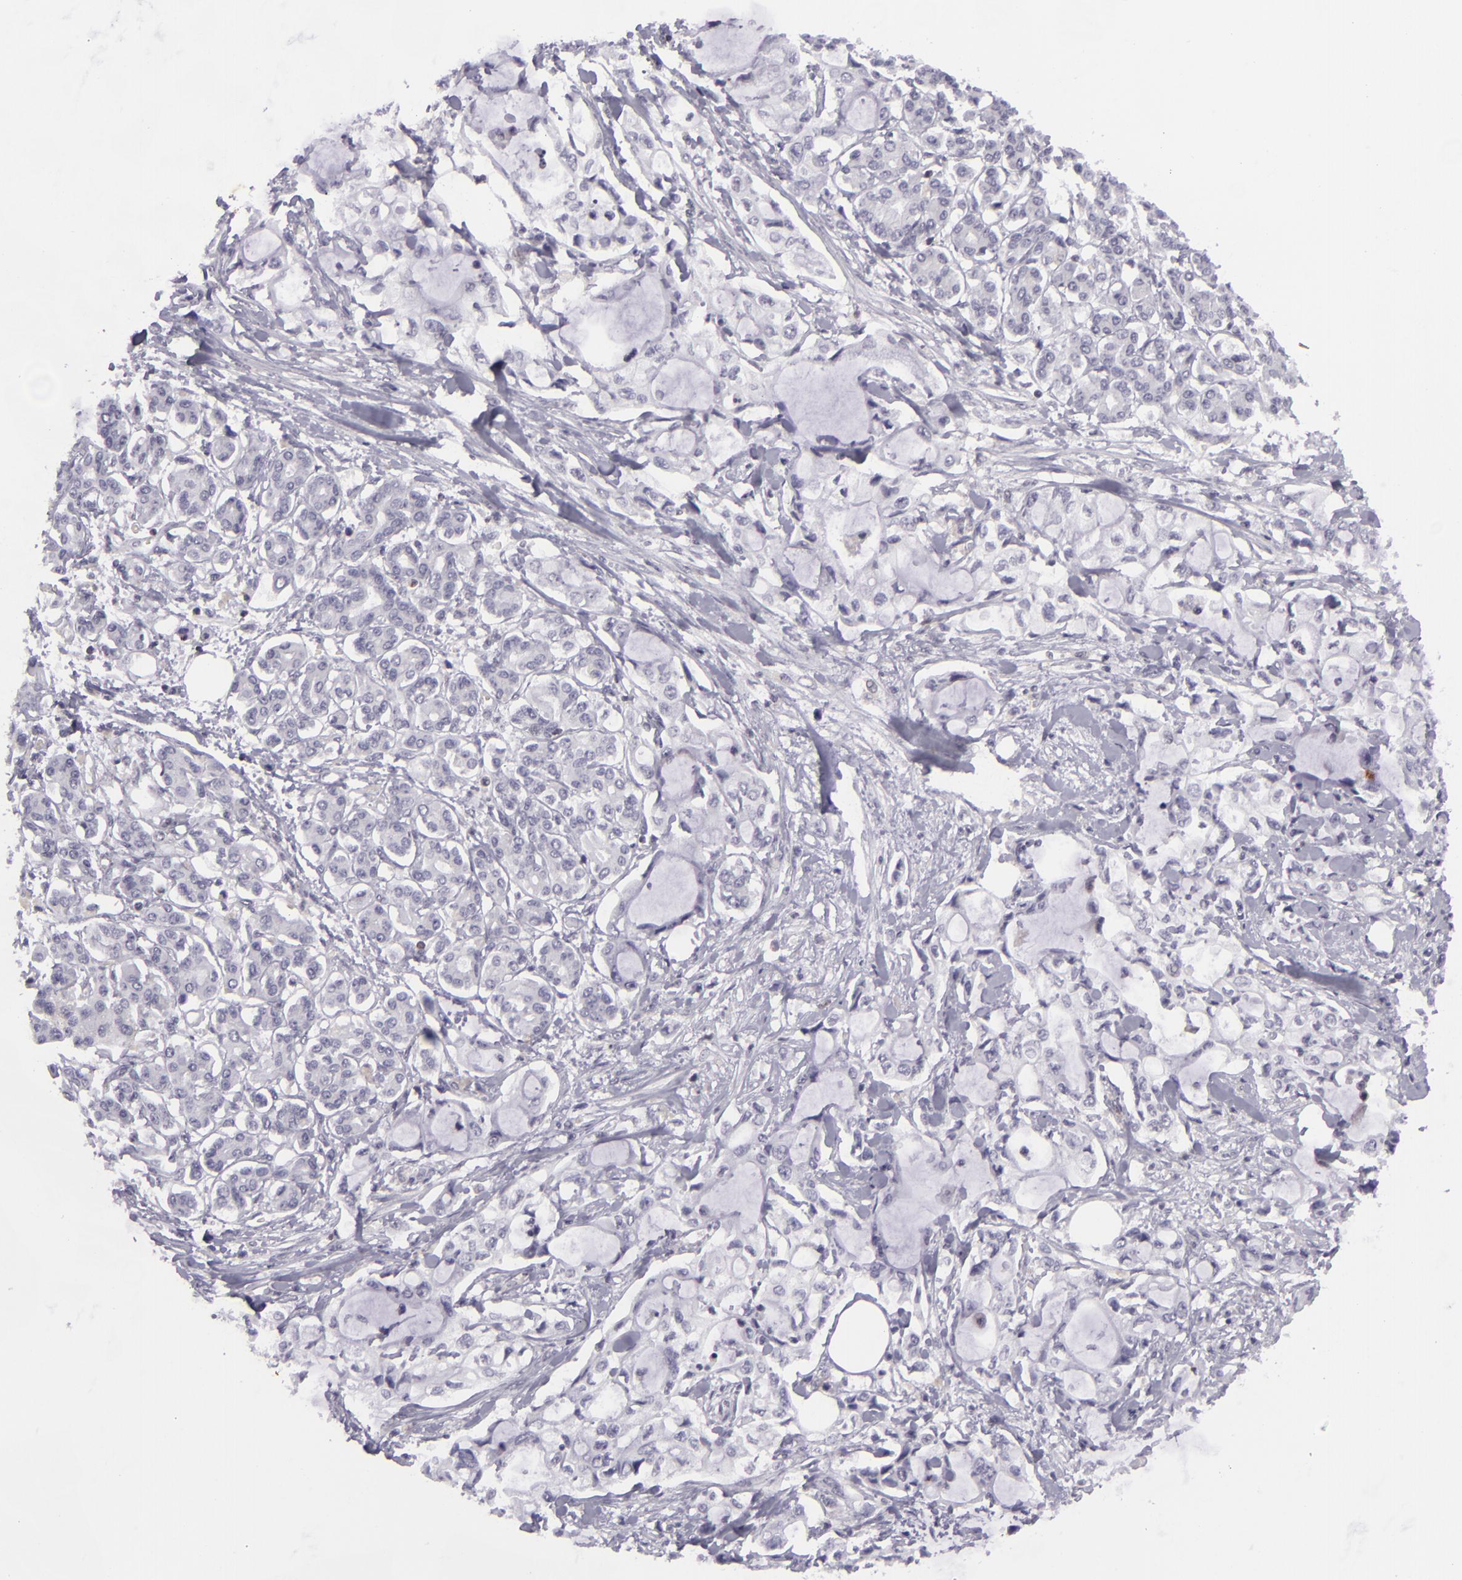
{"staining": {"intensity": "negative", "quantity": "none", "location": "none"}, "tissue": "pancreatic cancer", "cell_type": "Tumor cells", "image_type": "cancer", "snomed": [{"axis": "morphology", "description": "Adenocarcinoma, NOS"}, {"axis": "topography", "description": "Pancreas"}], "caption": "There is no significant positivity in tumor cells of pancreatic adenocarcinoma.", "gene": "KCNAB2", "patient": {"sex": "female", "age": 70}}